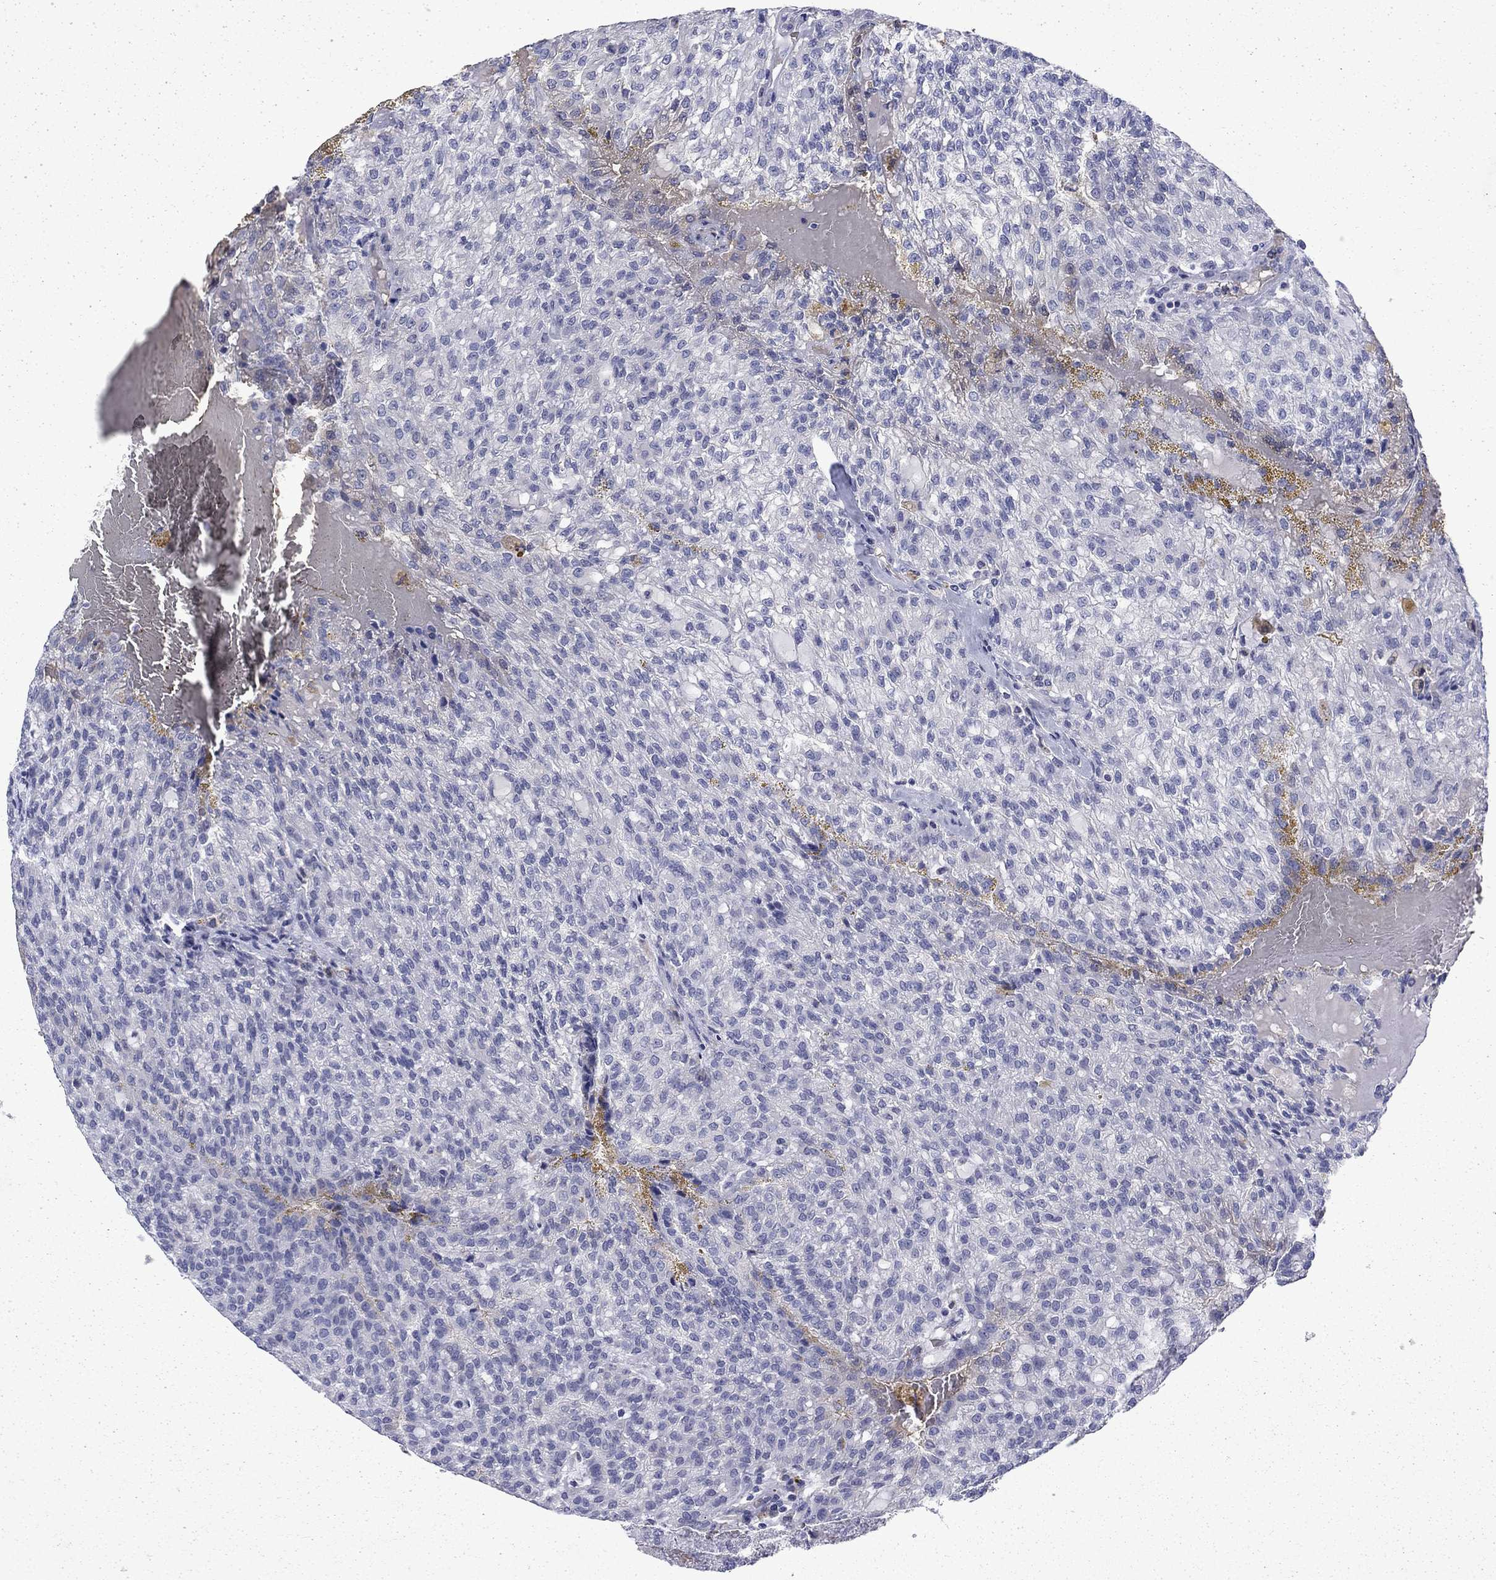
{"staining": {"intensity": "negative", "quantity": "none", "location": "none"}, "tissue": "renal cancer", "cell_type": "Tumor cells", "image_type": "cancer", "snomed": [{"axis": "morphology", "description": "Adenocarcinoma, NOS"}, {"axis": "topography", "description": "Kidney"}], "caption": "DAB immunohistochemical staining of renal cancer (adenocarcinoma) demonstrates no significant positivity in tumor cells. The staining was performed using DAB to visualize the protein expression in brown, while the nuclei were stained in blue with hematoxylin (Magnification: 20x).", "gene": "ENPP6", "patient": {"sex": "male", "age": 63}}